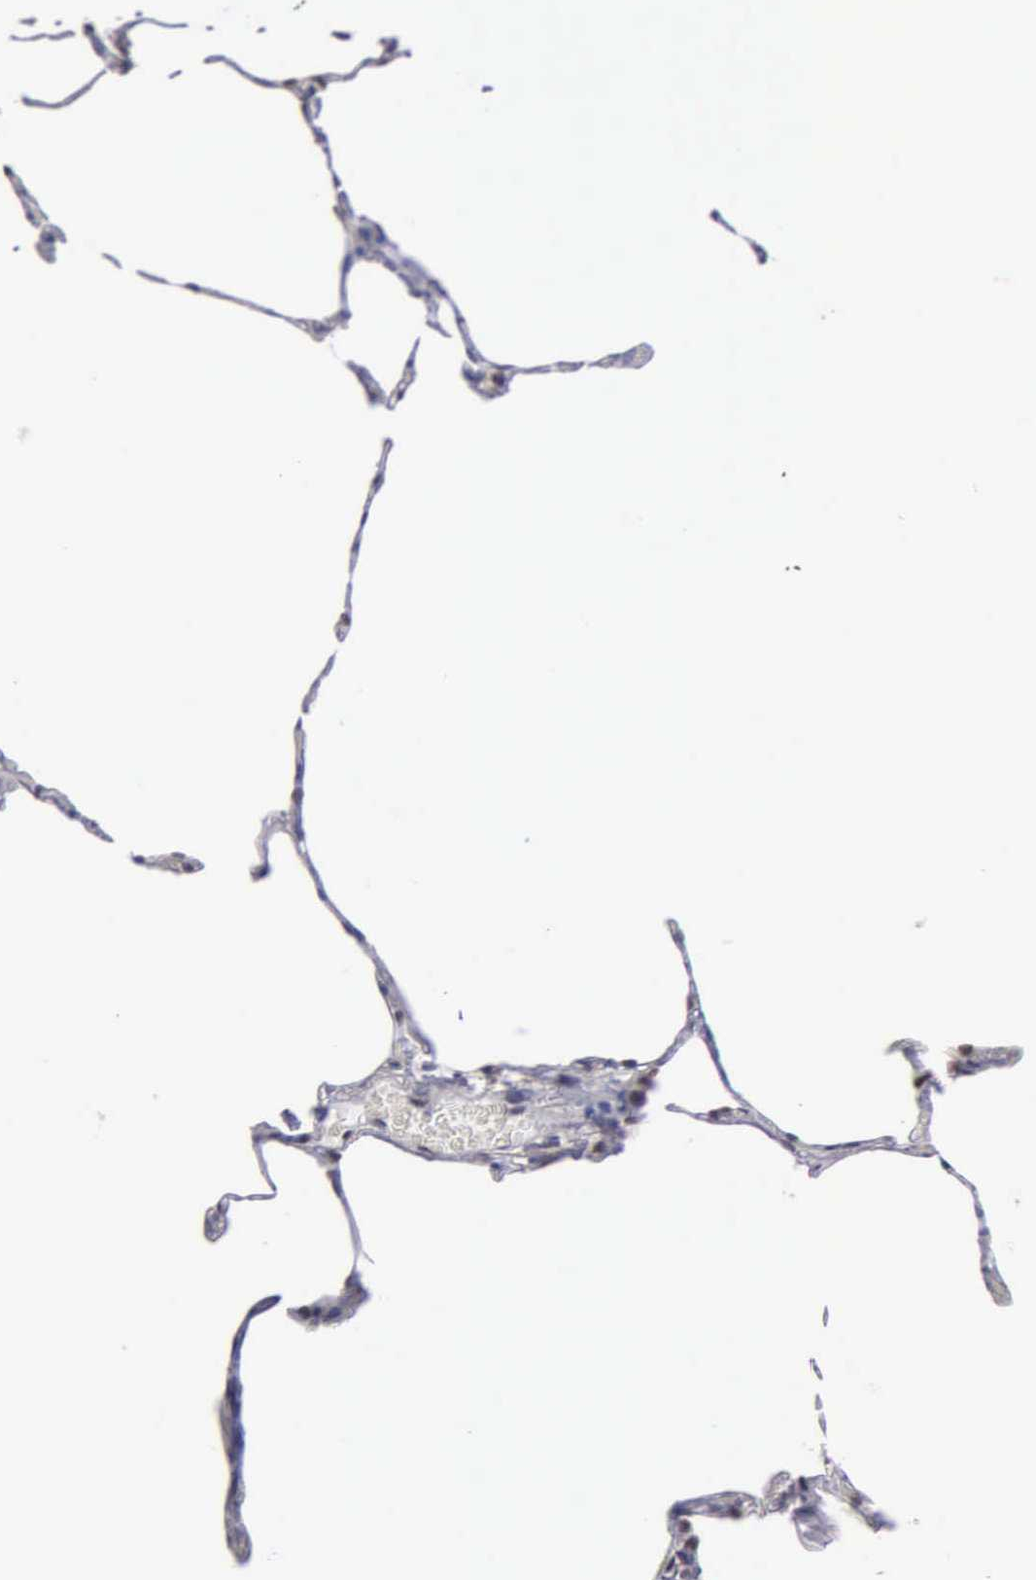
{"staining": {"intensity": "strong", "quantity": ">75%", "location": "nuclear"}, "tissue": "lung", "cell_type": "Alveolar cells", "image_type": "normal", "snomed": [{"axis": "morphology", "description": "Normal tissue, NOS"}, {"axis": "topography", "description": "Lung"}], "caption": "Strong nuclear protein positivity is seen in approximately >75% of alveolar cells in lung.", "gene": "UBR7", "patient": {"sex": "female", "age": 75}}